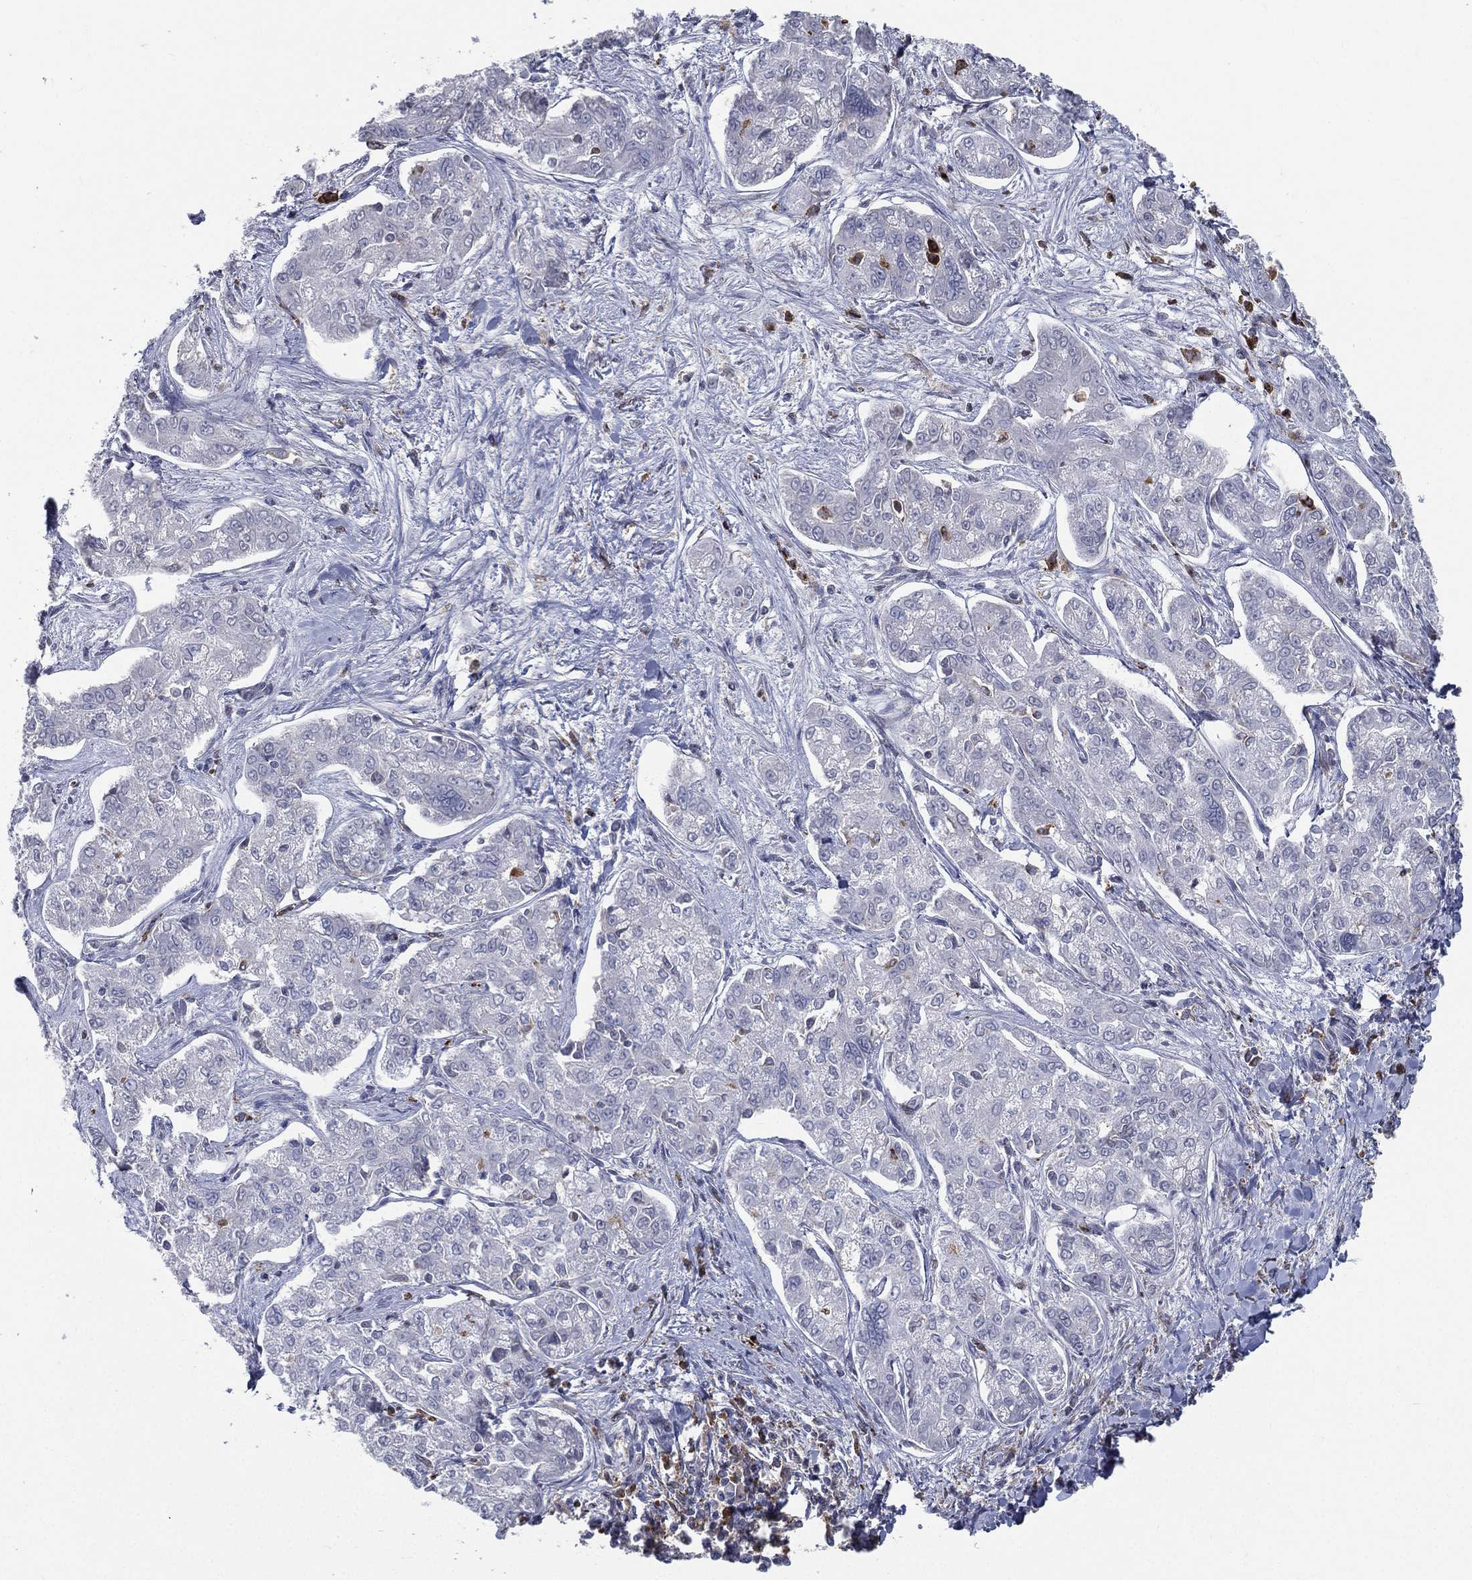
{"staining": {"intensity": "negative", "quantity": "none", "location": "none"}, "tissue": "liver cancer", "cell_type": "Tumor cells", "image_type": "cancer", "snomed": [{"axis": "morphology", "description": "Cholangiocarcinoma"}, {"axis": "topography", "description": "Liver"}], "caption": "DAB immunohistochemical staining of liver cholangiocarcinoma exhibits no significant expression in tumor cells.", "gene": "EVI2B", "patient": {"sex": "female", "age": 47}}